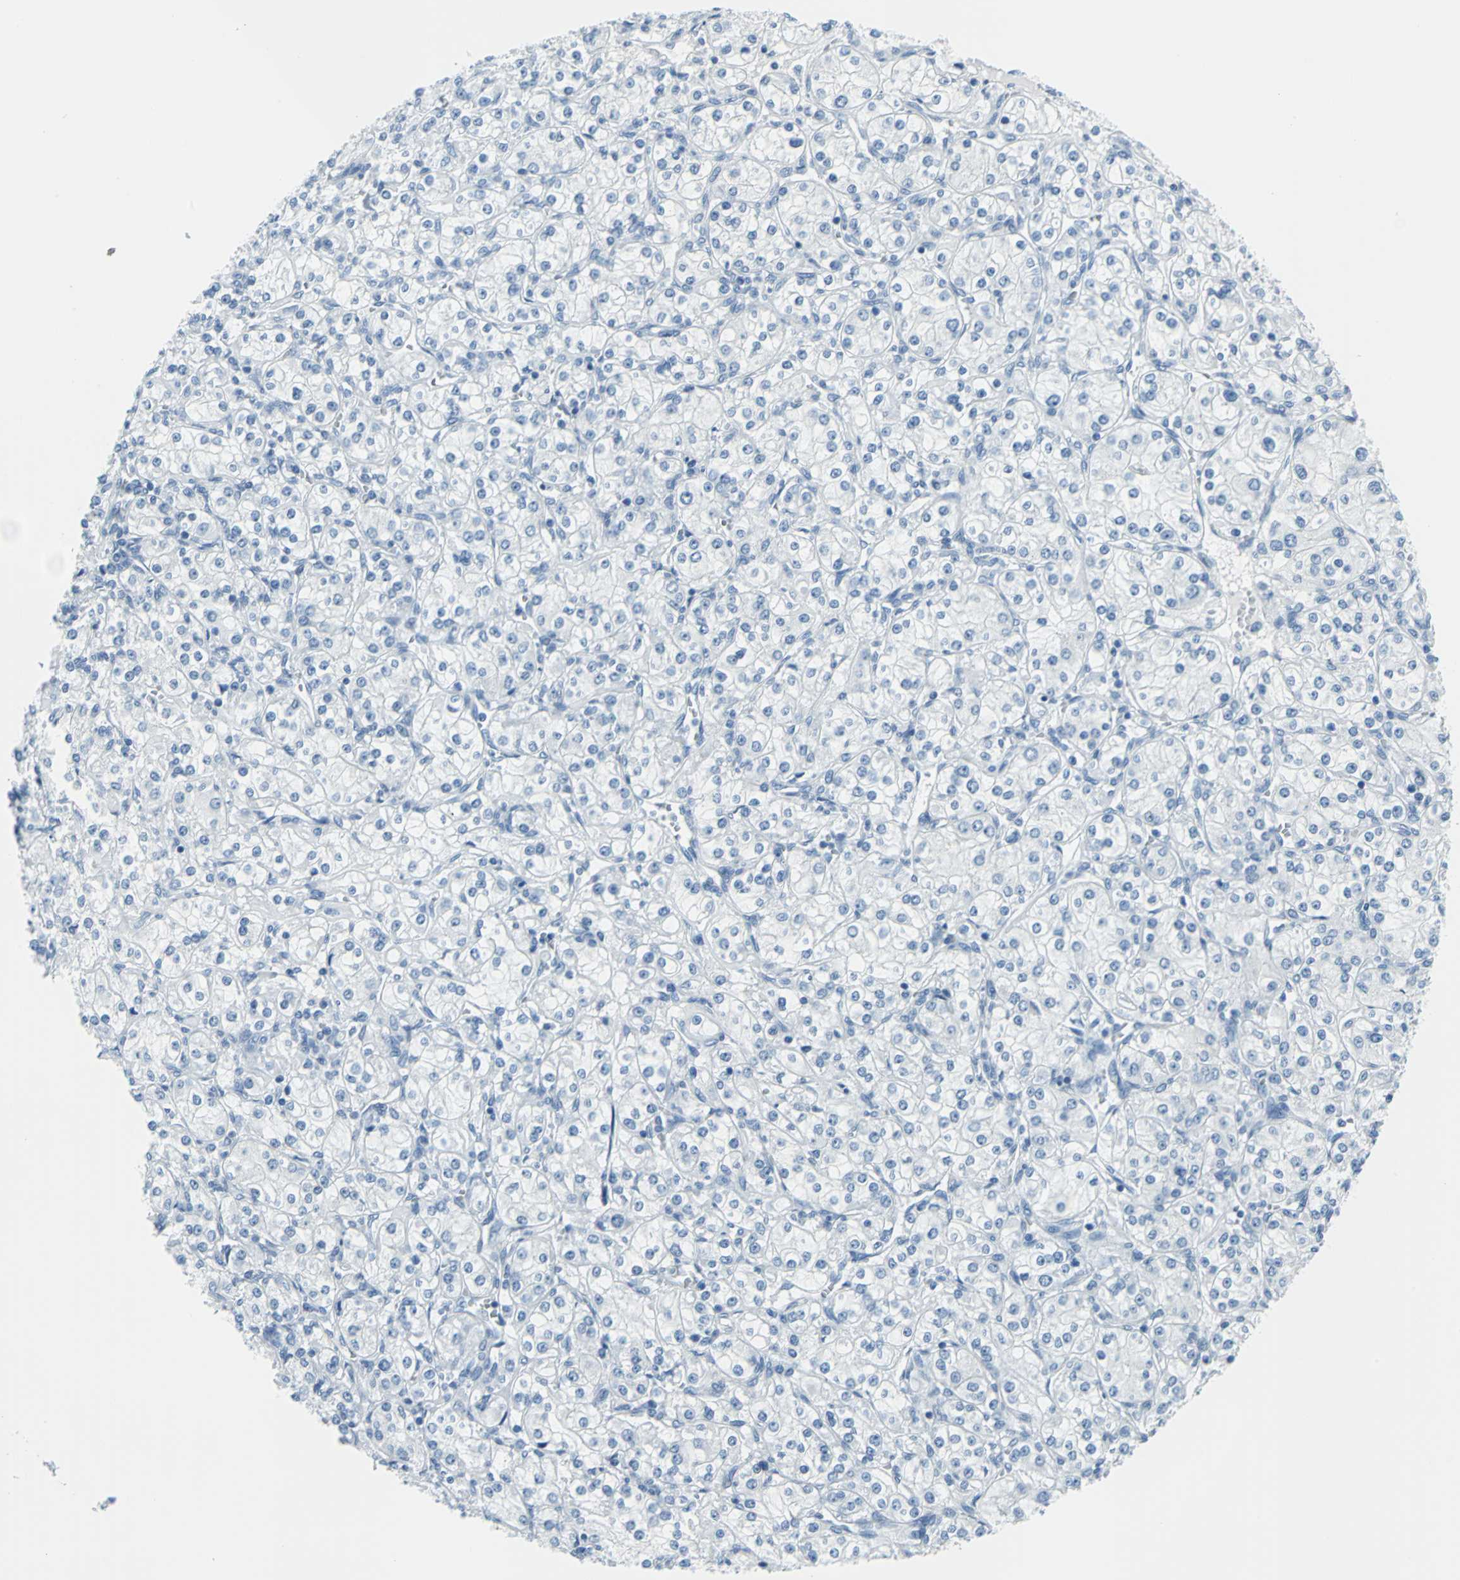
{"staining": {"intensity": "negative", "quantity": "none", "location": "none"}, "tissue": "renal cancer", "cell_type": "Tumor cells", "image_type": "cancer", "snomed": [{"axis": "morphology", "description": "Adenocarcinoma, NOS"}, {"axis": "topography", "description": "Kidney"}], "caption": "High magnification brightfield microscopy of adenocarcinoma (renal) stained with DAB (brown) and counterstained with hematoxylin (blue): tumor cells show no significant positivity. (DAB IHC, high magnification).", "gene": "DNAI2", "patient": {"sex": "male", "age": 77}}